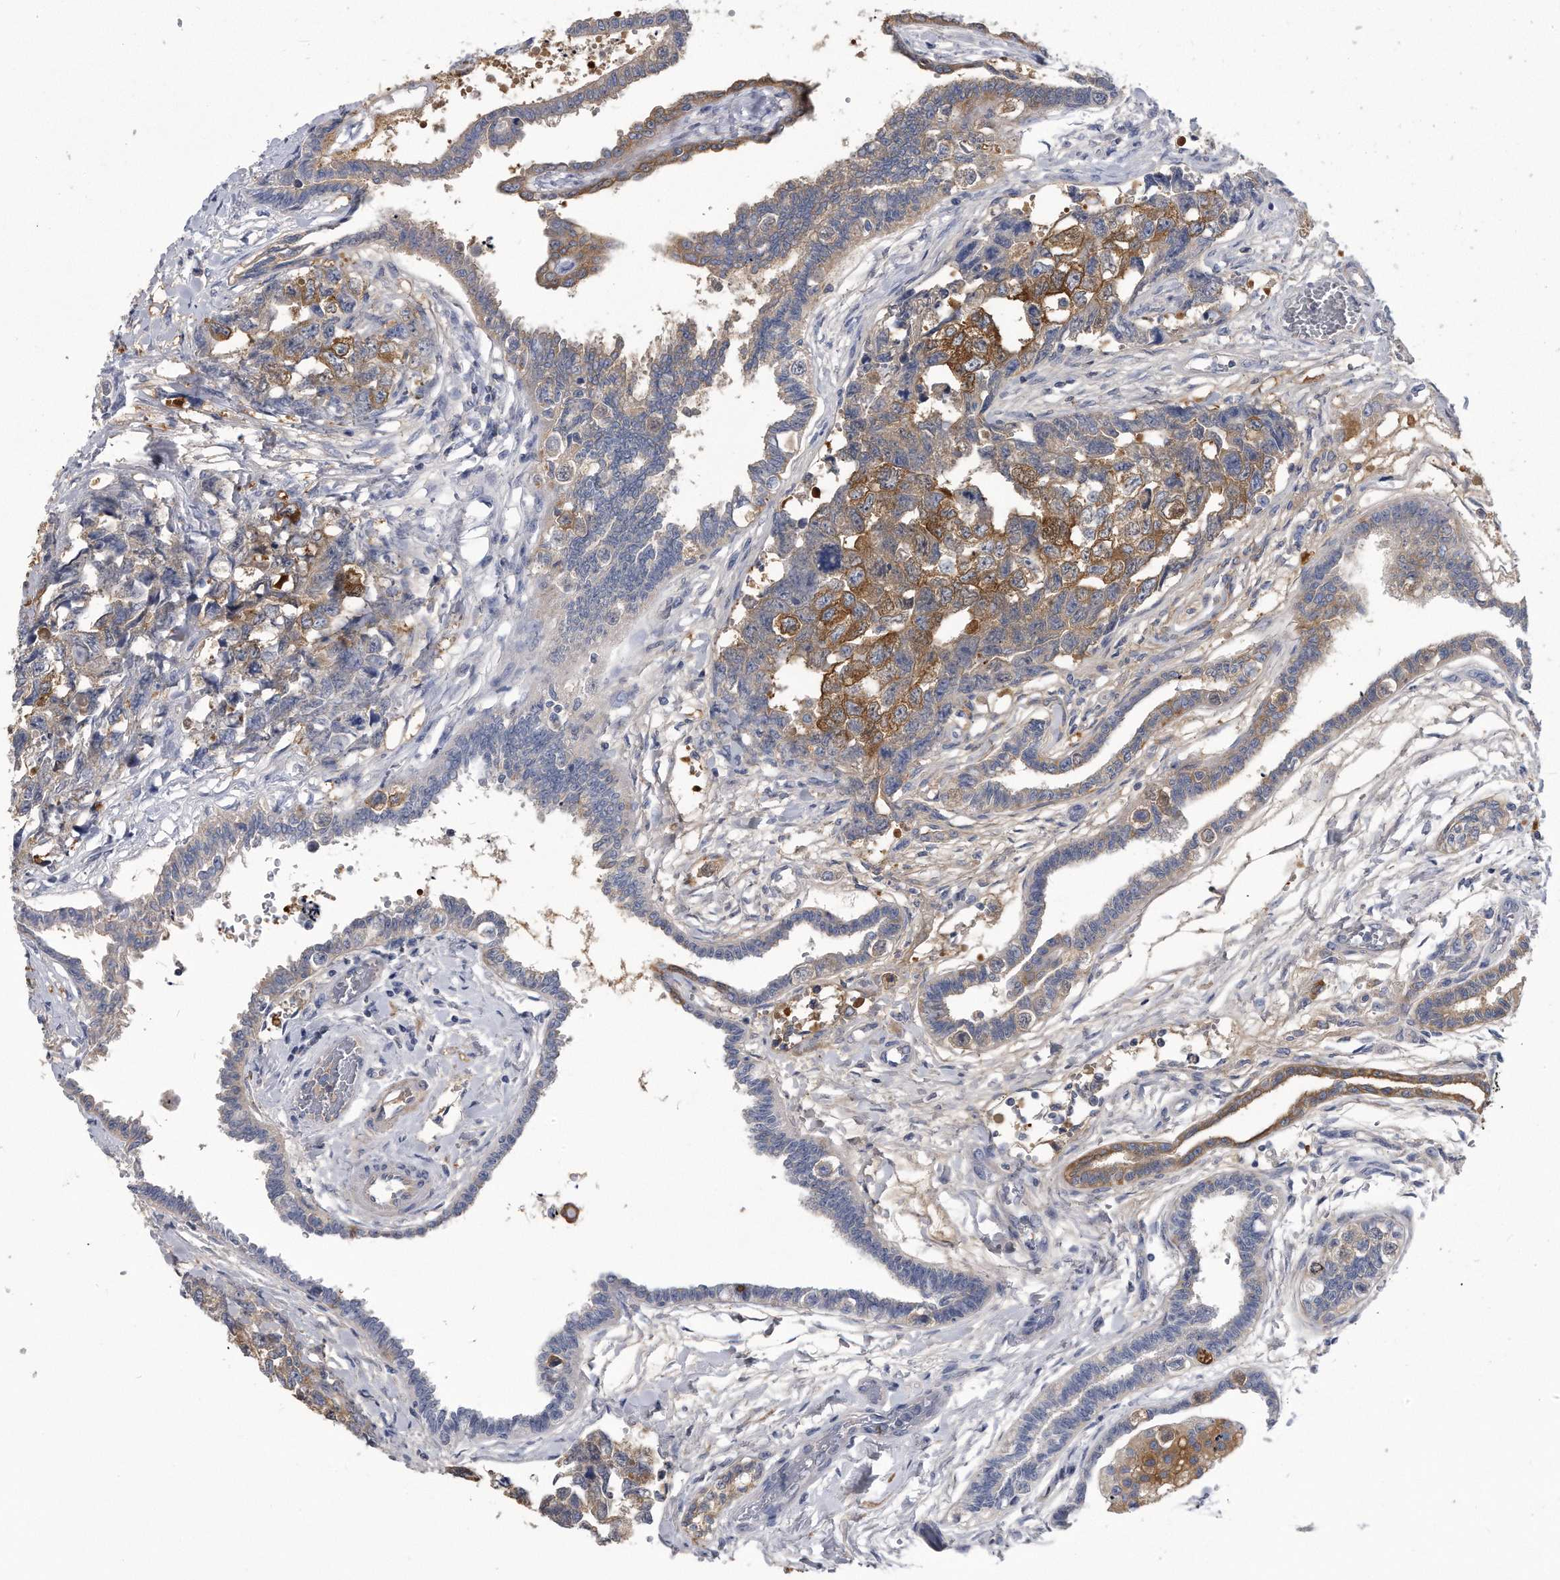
{"staining": {"intensity": "strong", "quantity": "<25%", "location": "cytoplasmic/membranous"}, "tissue": "testis cancer", "cell_type": "Tumor cells", "image_type": "cancer", "snomed": [{"axis": "morphology", "description": "Carcinoma, Embryonal, NOS"}, {"axis": "topography", "description": "Testis"}], "caption": "Testis embryonal carcinoma stained for a protein reveals strong cytoplasmic/membranous positivity in tumor cells.", "gene": "PYGB", "patient": {"sex": "male", "age": 31}}